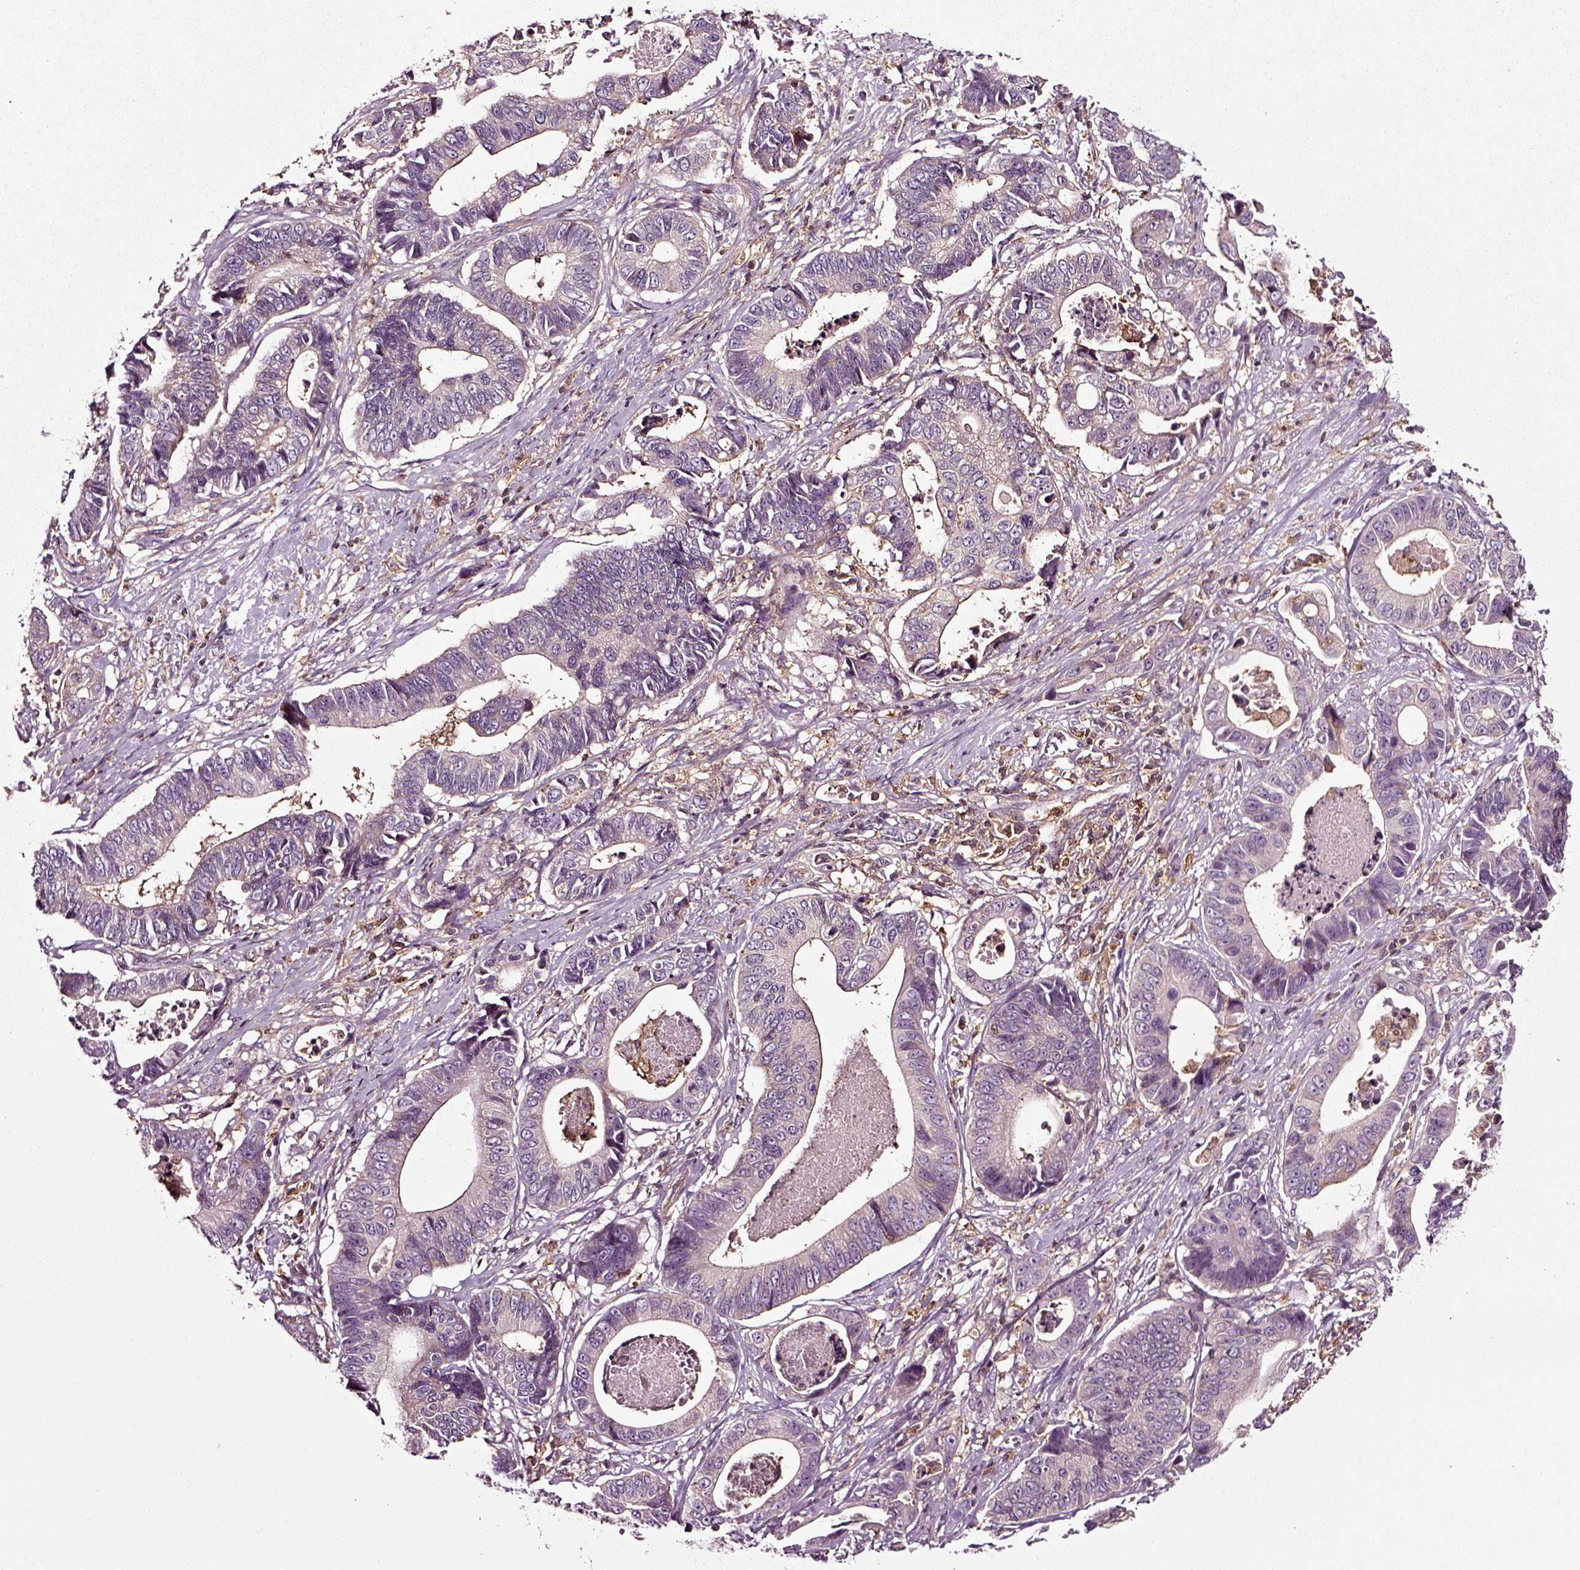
{"staining": {"intensity": "negative", "quantity": "none", "location": "none"}, "tissue": "stomach cancer", "cell_type": "Tumor cells", "image_type": "cancer", "snomed": [{"axis": "morphology", "description": "Adenocarcinoma, NOS"}, {"axis": "topography", "description": "Stomach"}], "caption": "Stomach cancer was stained to show a protein in brown. There is no significant expression in tumor cells. The staining is performed using DAB brown chromogen with nuclei counter-stained in using hematoxylin.", "gene": "RHOF", "patient": {"sex": "male", "age": 84}}